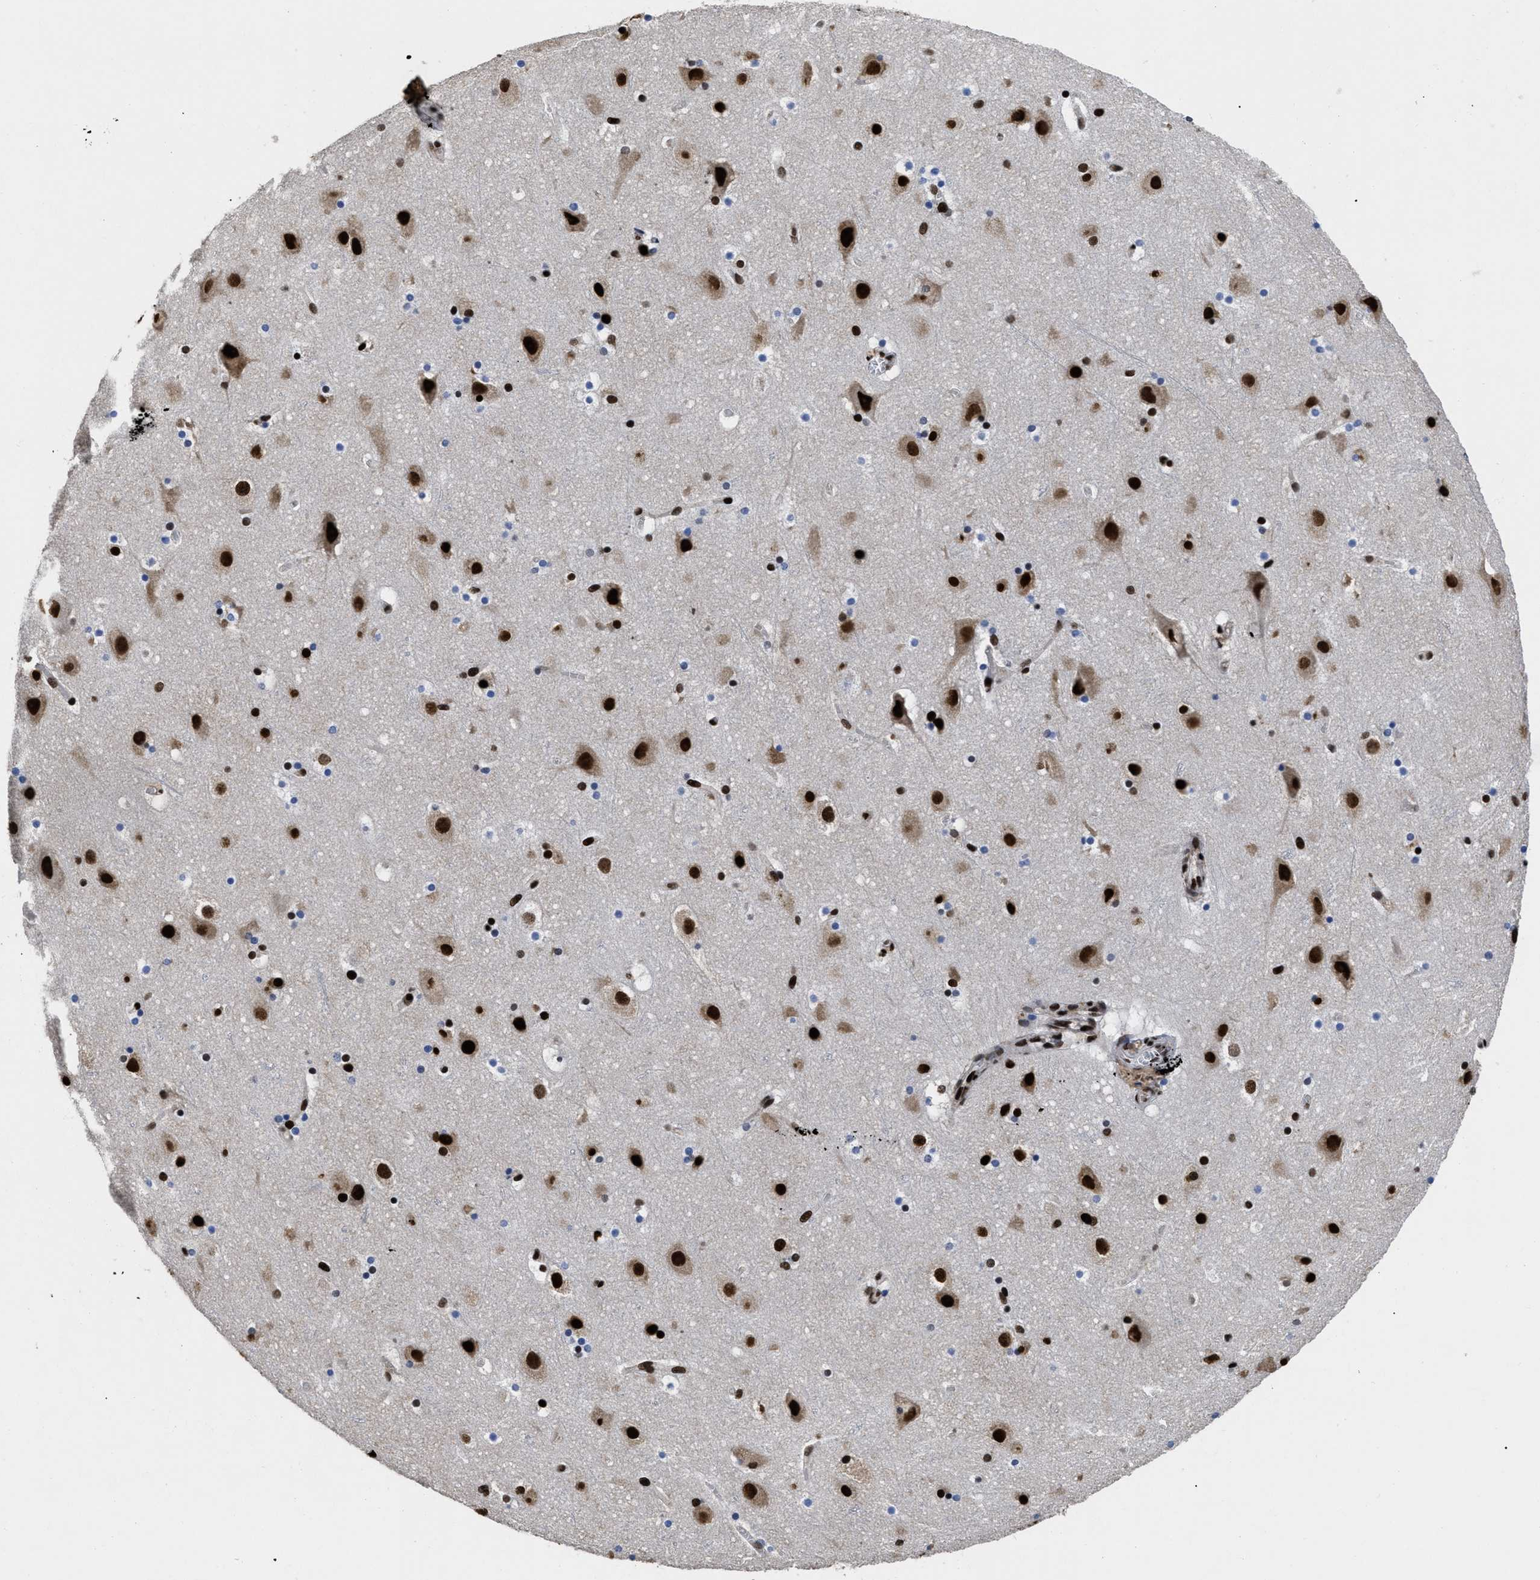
{"staining": {"intensity": "strong", "quantity": ">75%", "location": "nuclear"}, "tissue": "cerebral cortex", "cell_type": "Endothelial cells", "image_type": "normal", "snomed": [{"axis": "morphology", "description": "Normal tissue, NOS"}, {"axis": "topography", "description": "Cerebral cortex"}], "caption": "Protein expression analysis of unremarkable cerebral cortex exhibits strong nuclear expression in about >75% of endothelial cells.", "gene": "CALHM3", "patient": {"sex": "male", "age": 45}}